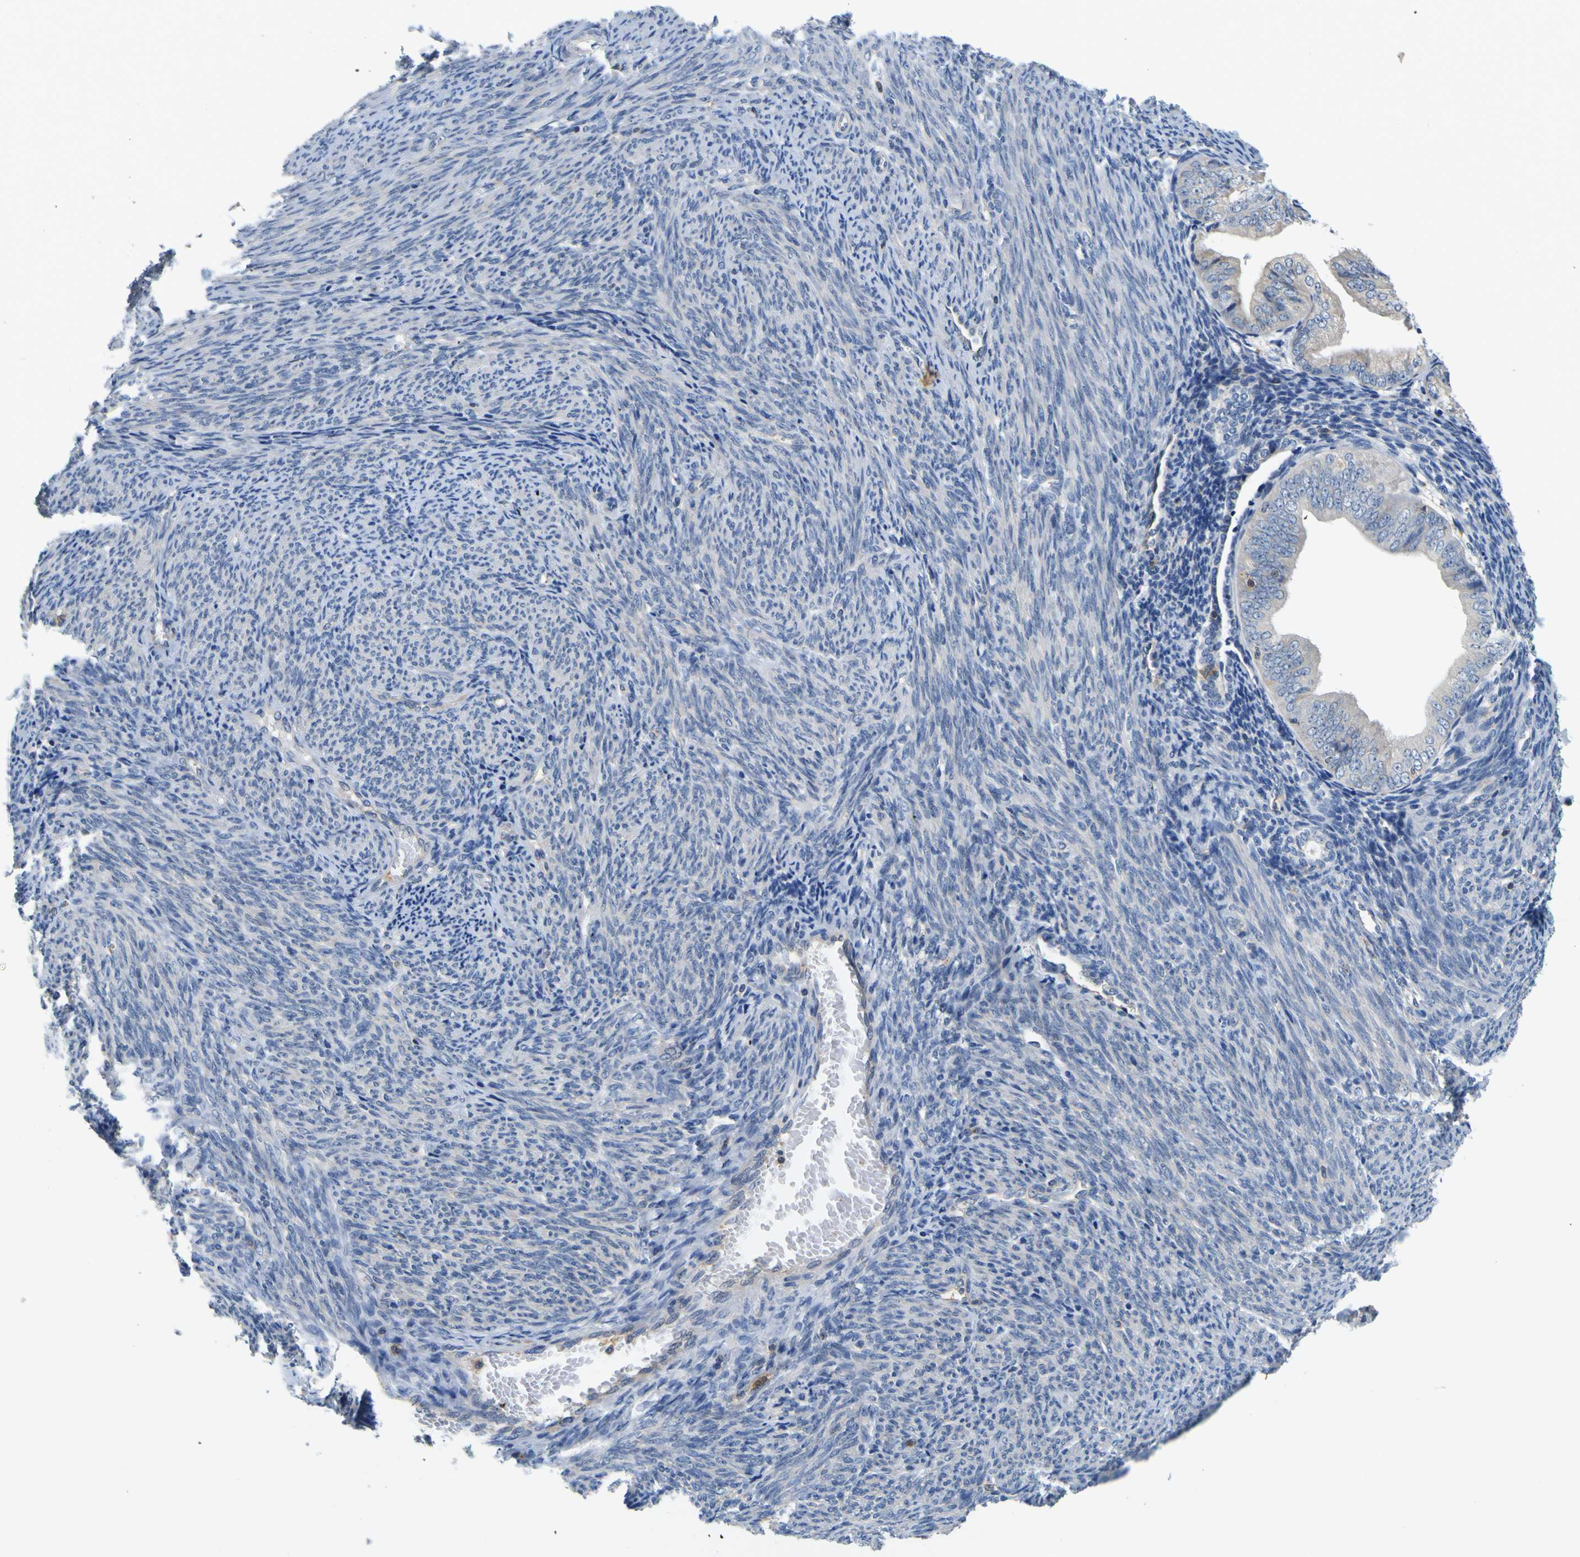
{"staining": {"intensity": "negative", "quantity": "none", "location": "none"}, "tissue": "endometrial cancer", "cell_type": "Tumor cells", "image_type": "cancer", "snomed": [{"axis": "morphology", "description": "Adenocarcinoma, NOS"}, {"axis": "topography", "description": "Endometrium"}], "caption": "This photomicrograph is of adenocarcinoma (endometrial) stained with immunohistochemistry to label a protein in brown with the nuclei are counter-stained blue. There is no expression in tumor cells.", "gene": "TNIK", "patient": {"sex": "female", "age": 63}}